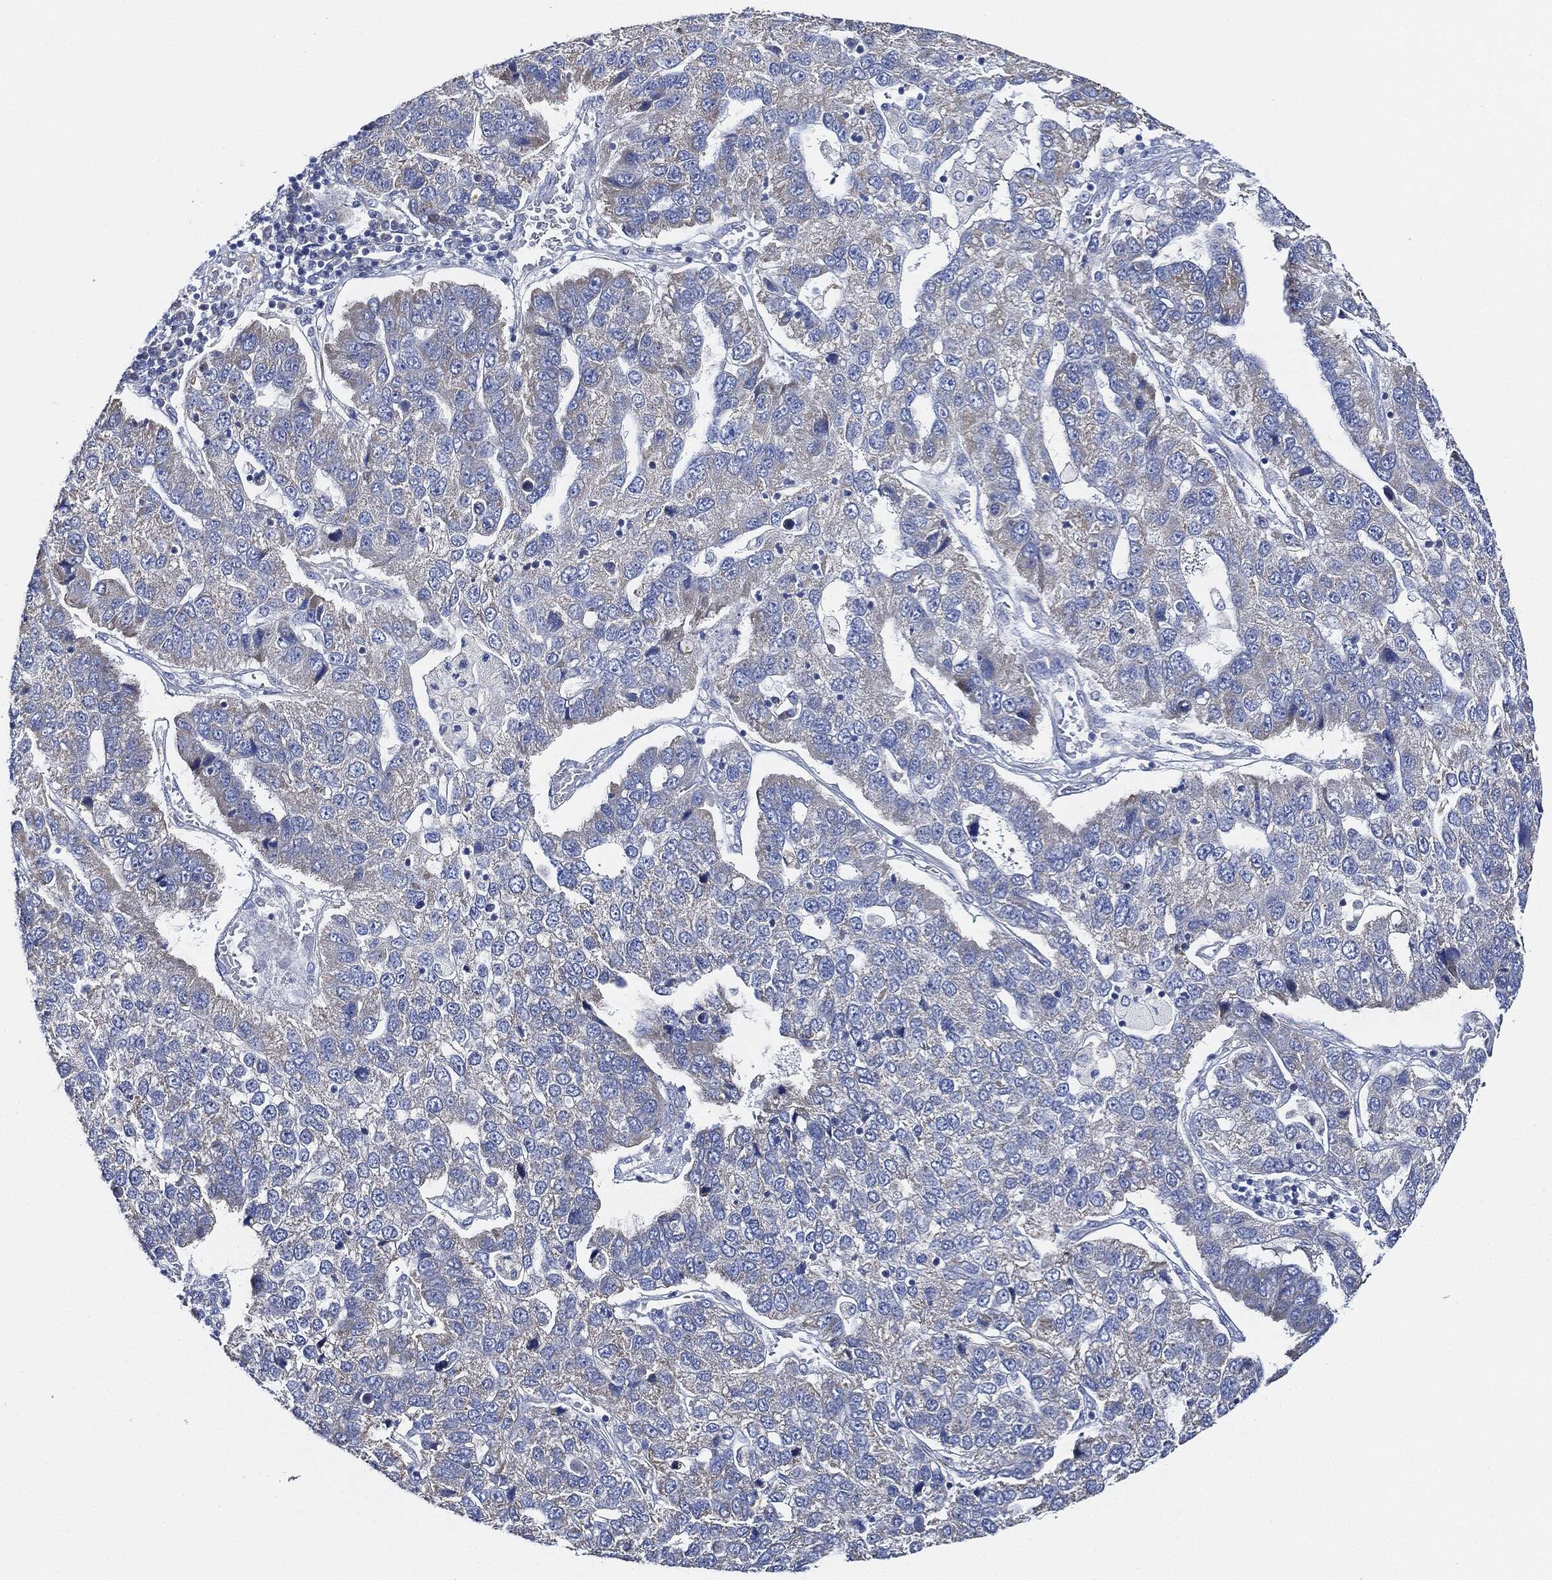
{"staining": {"intensity": "negative", "quantity": "none", "location": "none"}, "tissue": "pancreatic cancer", "cell_type": "Tumor cells", "image_type": "cancer", "snomed": [{"axis": "morphology", "description": "Adenocarcinoma, NOS"}, {"axis": "topography", "description": "Pancreas"}], "caption": "Immunohistochemical staining of pancreatic cancer (adenocarcinoma) shows no significant staining in tumor cells.", "gene": "THSD1", "patient": {"sex": "female", "age": 61}}